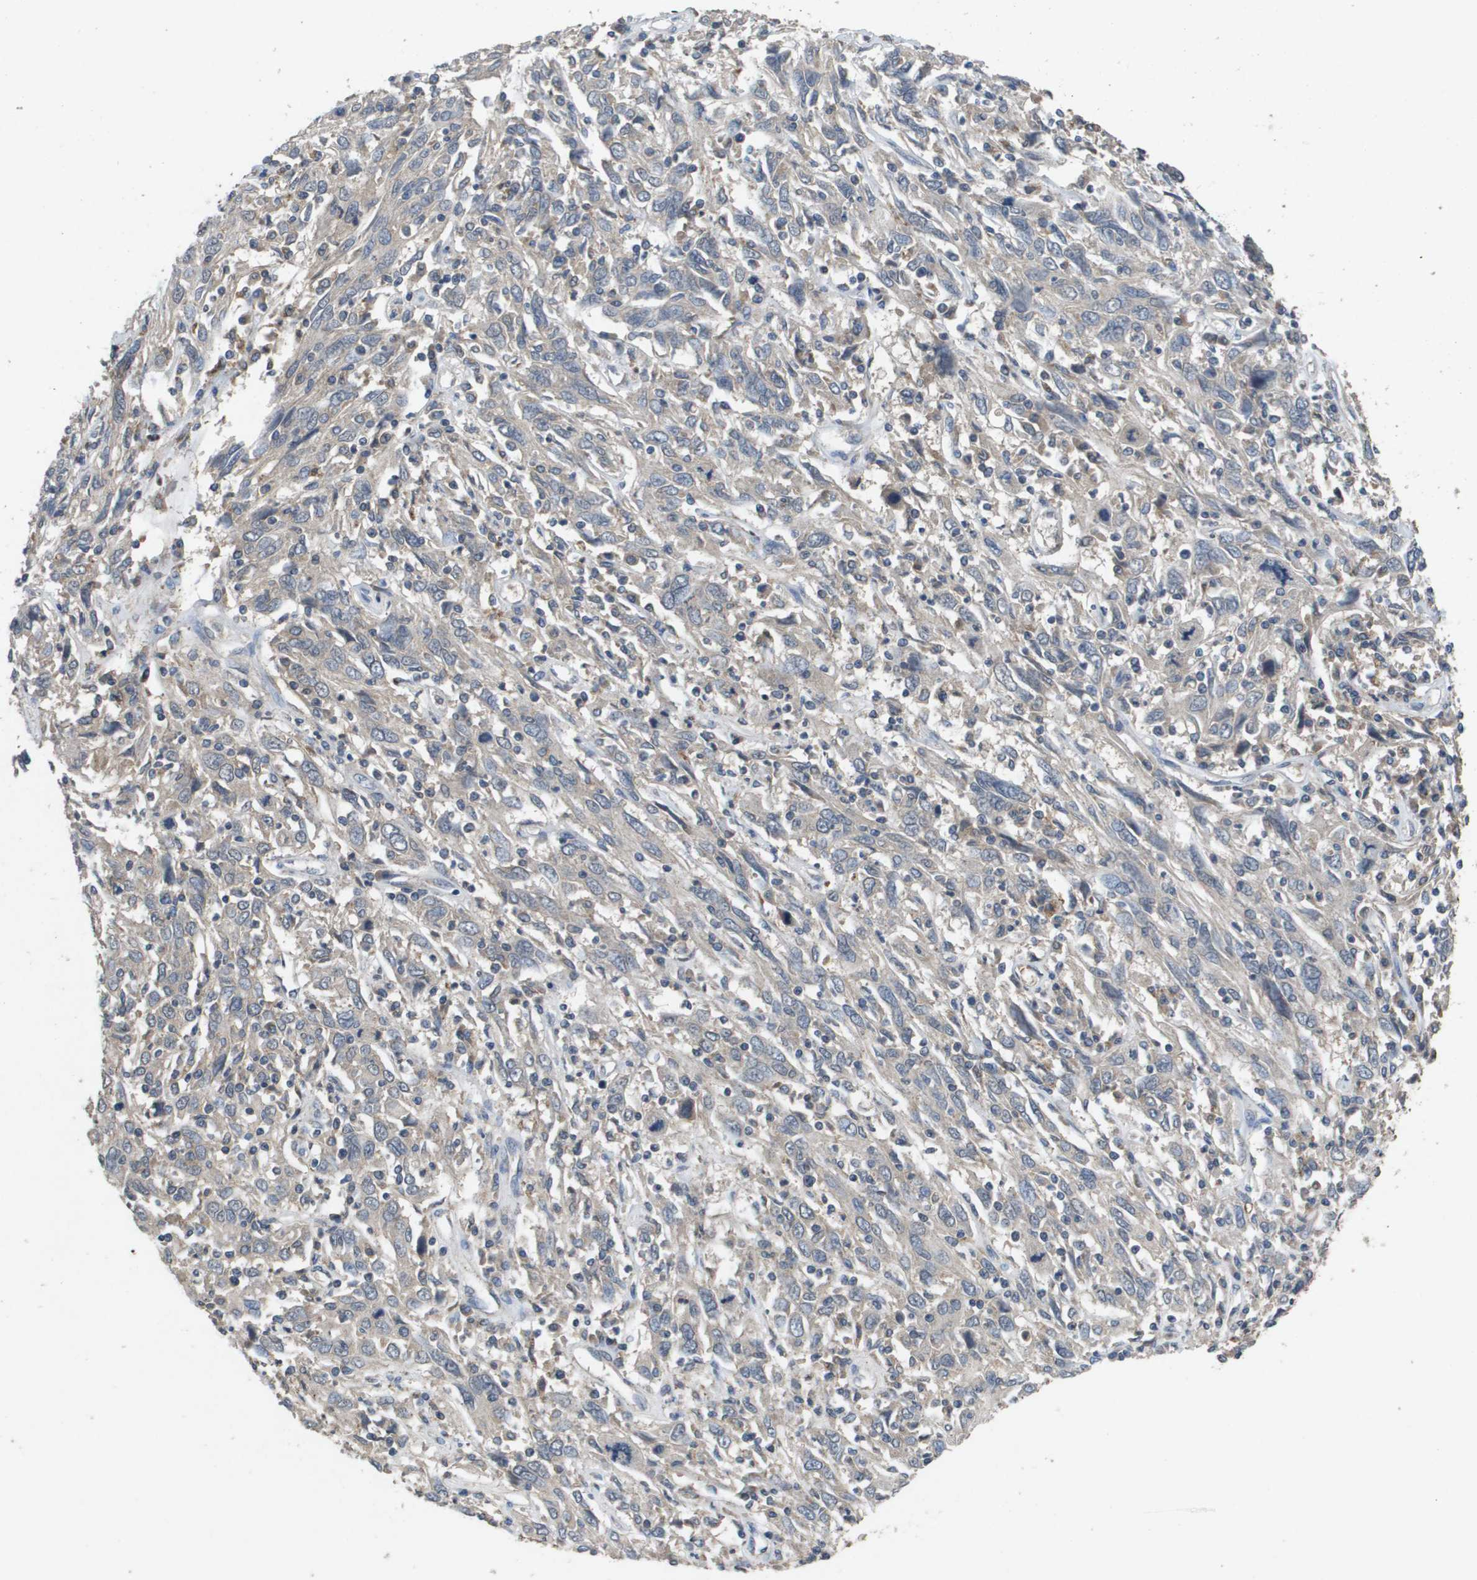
{"staining": {"intensity": "weak", "quantity": "<25%", "location": "cytoplasmic/membranous"}, "tissue": "cervical cancer", "cell_type": "Tumor cells", "image_type": "cancer", "snomed": [{"axis": "morphology", "description": "Squamous cell carcinoma, NOS"}, {"axis": "topography", "description": "Cervix"}], "caption": "Human squamous cell carcinoma (cervical) stained for a protein using IHC reveals no expression in tumor cells.", "gene": "PROC", "patient": {"sex": "female", "age": 46}}